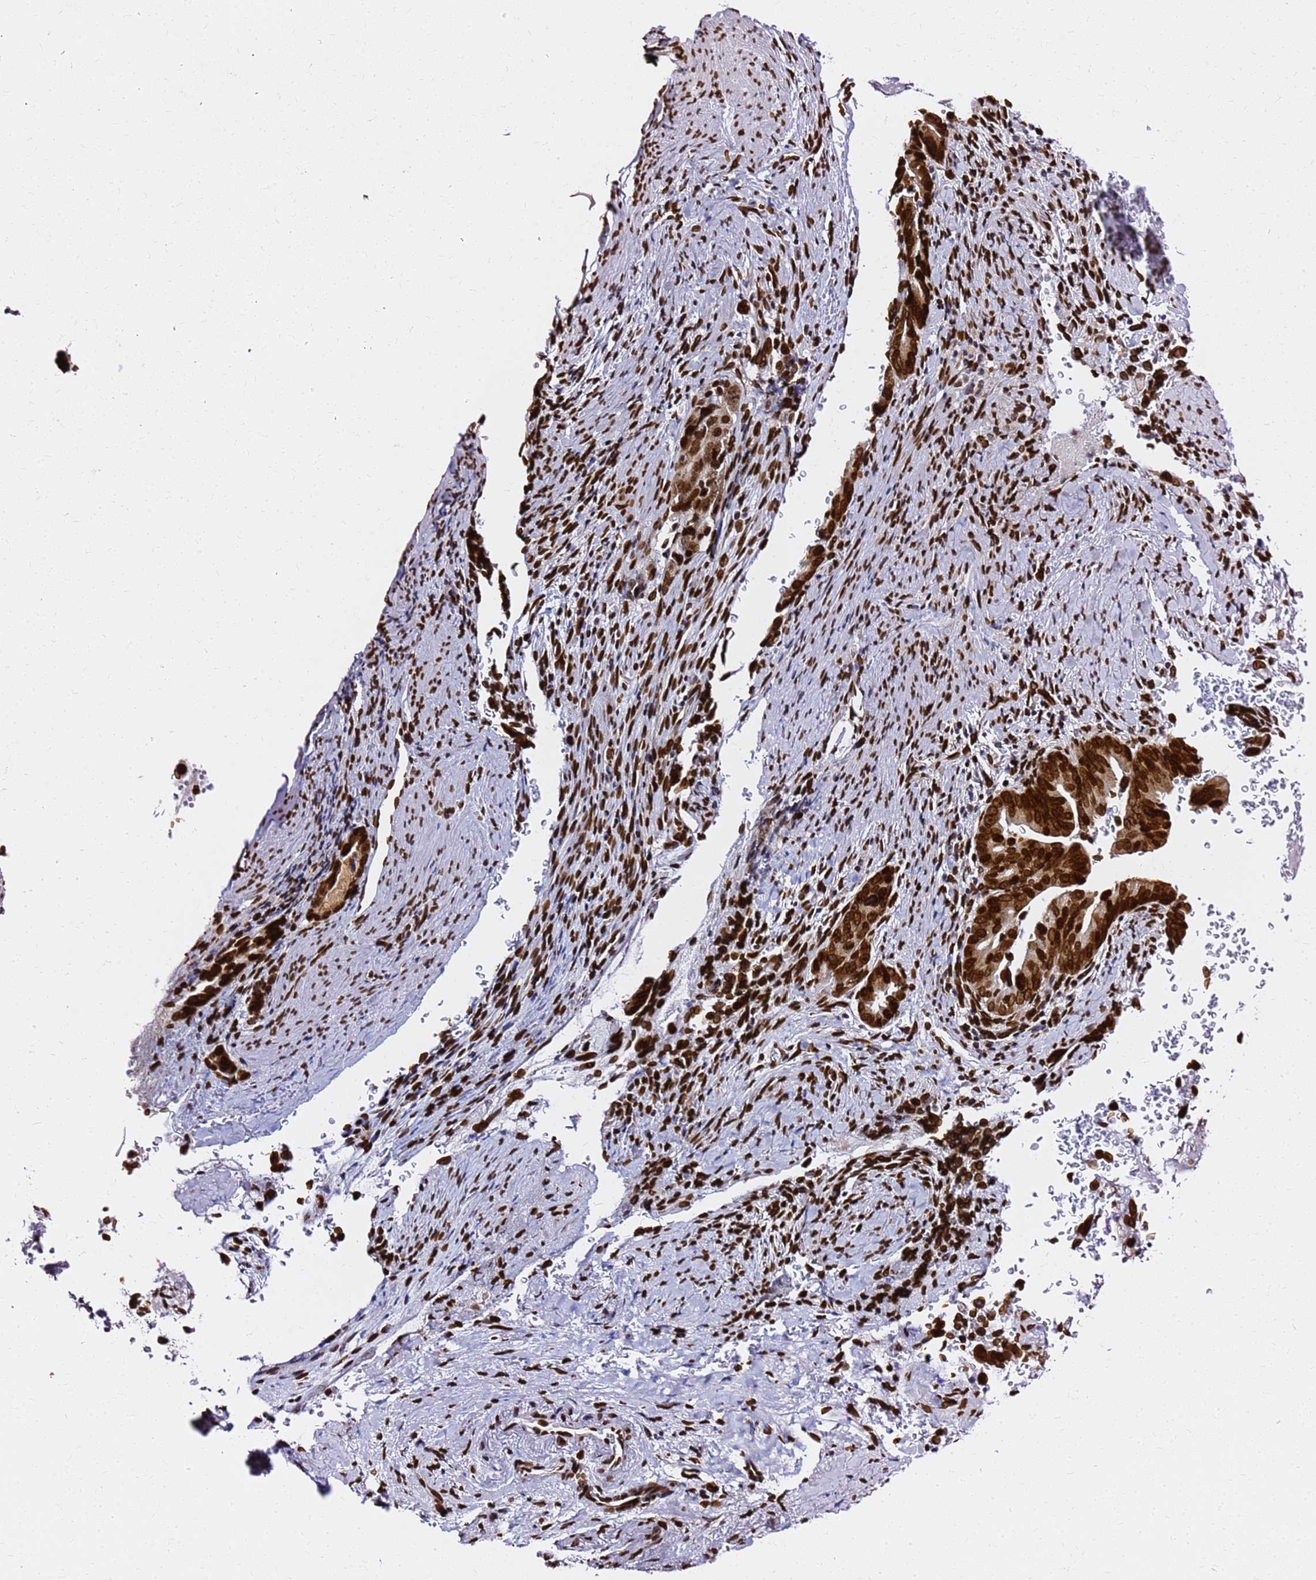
{"staining": {"intensity": "strong", "quantity": ">75%", "location": "cytoplasmic/membranous,nuclear"}, "tissue": "pancreatic cancer", "cell_type": "Tumor cells", "image_type": "cancer", "snomed": [{"axis": "morphology", "description": "Adenocarcinoma, NOS"}, {"axis": "topography", "description": "Pancreas"}], "caption": "The micrograph reveals a brown stain indicating the presence of a protein in the cytoplasmic/membranous and nuclear of tumor cells in pancreatic adenocarcinoma. The staining was performed using DAB to visualize the protein expression in brown, while the nuclei were stained in blue with hematoxylin (Magnification: 20x).", "gene": "C6orf141", "patient": {"sex": "female", "age": 63}}